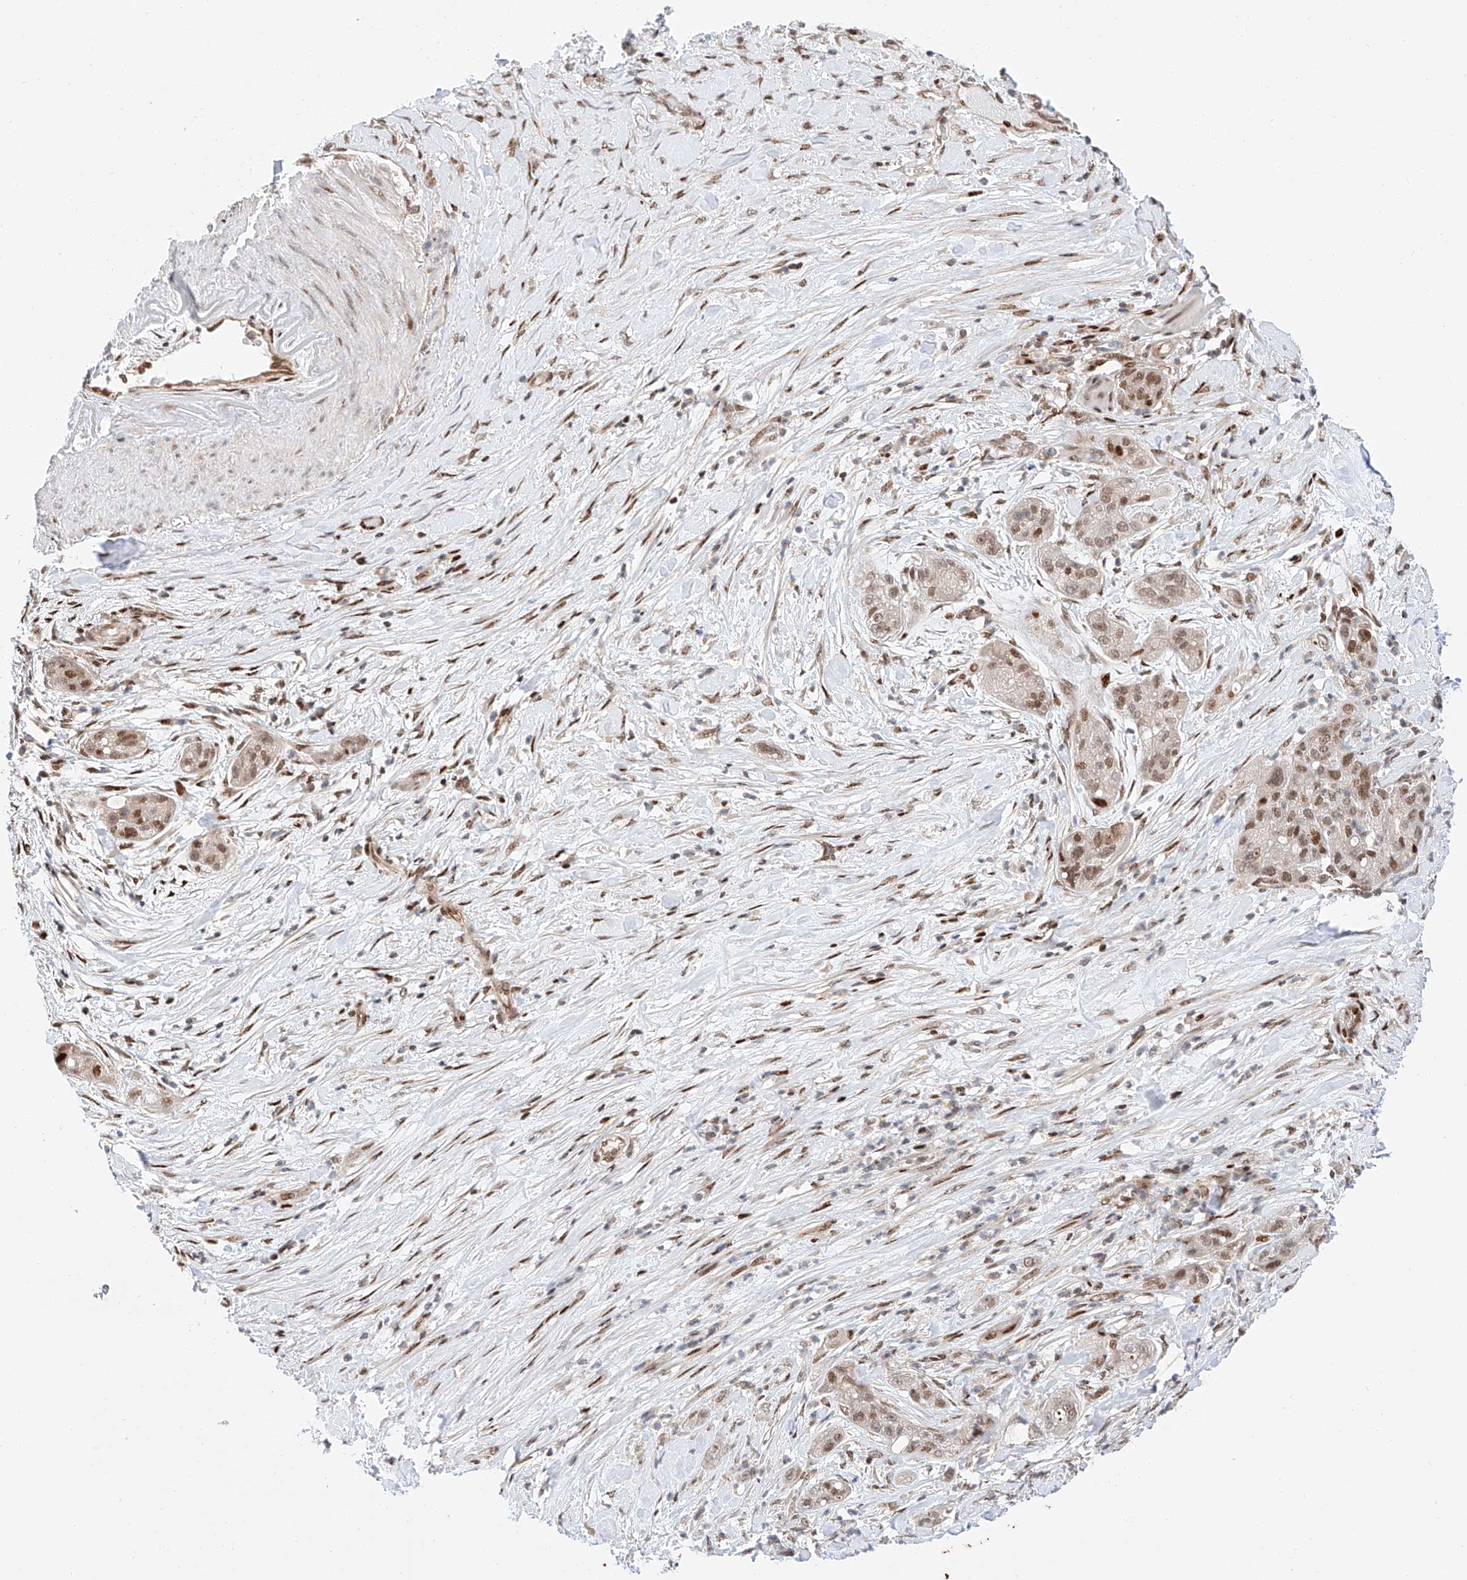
{"staining": {"intensity": "moderate", "quantity": "<25%", "location": "nuclear"}, "tissue": "pancreatic cancer", "cell_type": "Tumor cells", "image_type": "cancer", "snomed": [{"axis": "morphology", "description": "Adenocarcinoma, NOS"}, {"axis": "topography", "description": "Pancreas"}], "caption": "This is an image of immunohistochemistry staining of pancreatic cancer (adenocarcinoma), which shows moderate expression in the nuclear of tumor cells.", "gene": "HDAC9", "patient": {"sex": "female", "age": 78}}